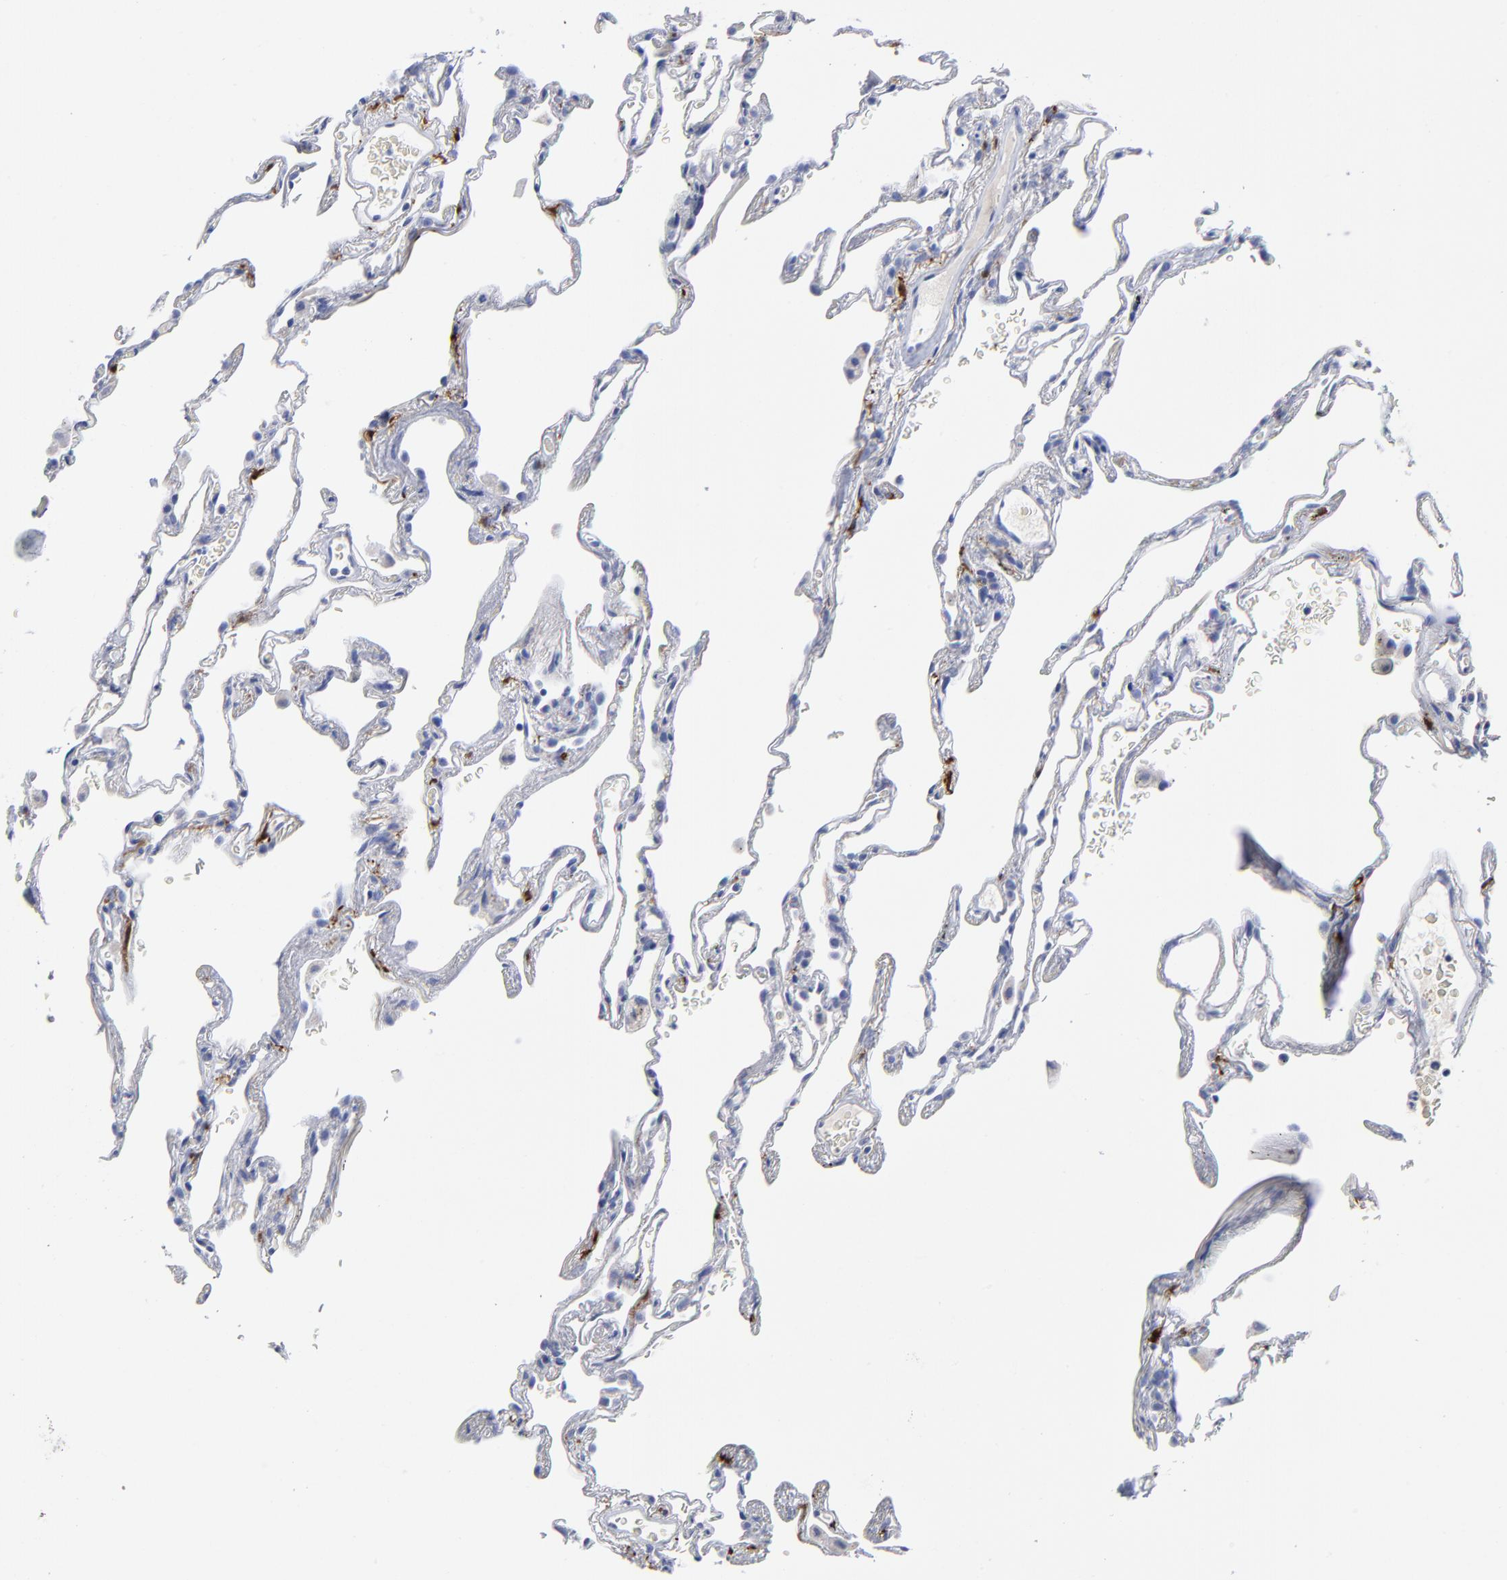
{"staining": {"intensity": "negative", "quantity": "none", "location": "none"}, "tissue": "lung", "cell_type": "Alveolar cells", "image_type": "normal", "snomed": [{"axis": "morphology", "description": "Normal tissue, NOS"}, {"axis": "morphology", "description": "Inflammation, NOS"}, {"axis": "topography", "description": "Lung"}], "caption": "This micrograph is of benign lung stained with IHC to label a protein in brown with the nuclei are counter-stained blue. There is no staining in alveolar cells. Brightfield microscopy of immunohistochemistry stained with DAB (brown) and hematoxylin (blue), captured at high magnification.", "gene": "PTP4A1", "patient": {"sex": "male", "age": 69}}